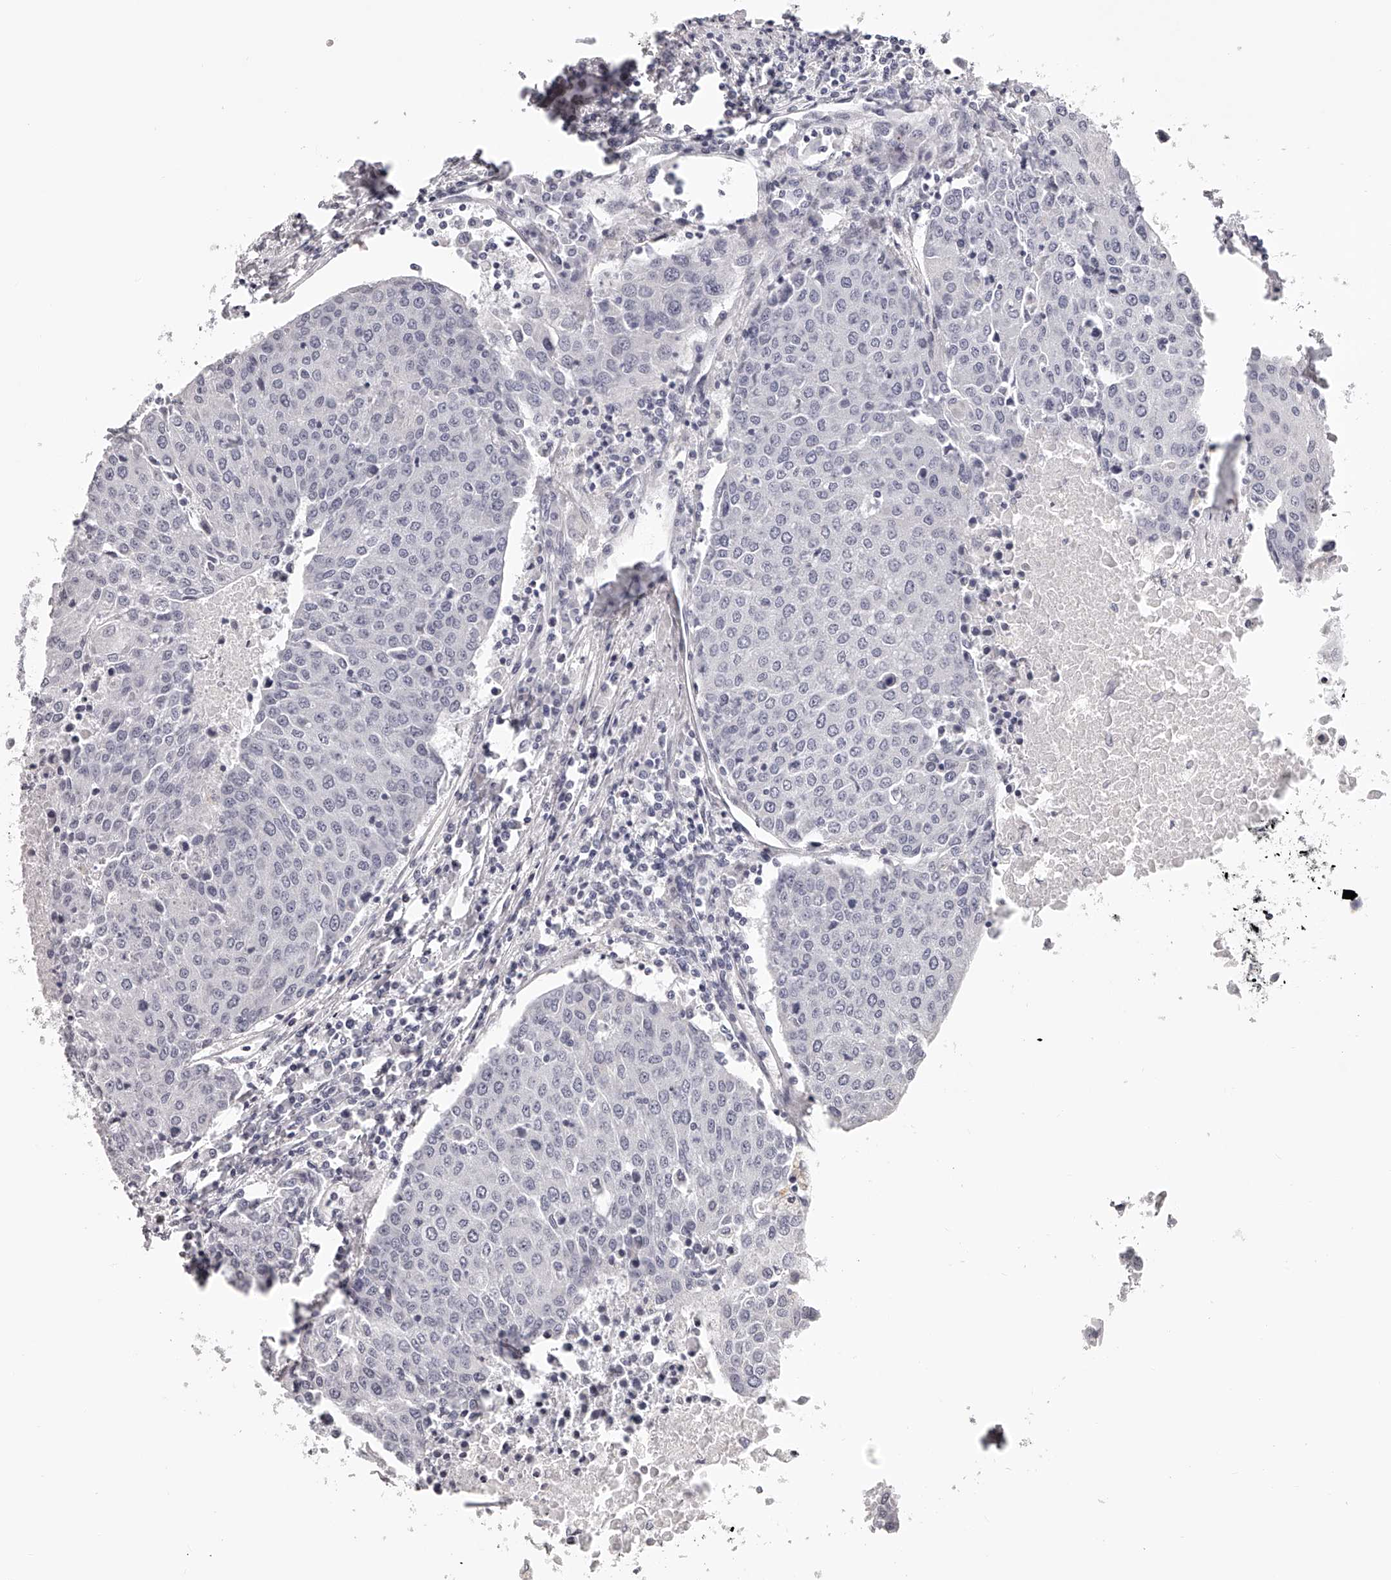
{"staining": {"intensity": "negative", "quantity": "none", "location": "none"}, "tissue": "urothelial cancer", "cell_type": "Tumor cells", "image_type": "cancer", "snomed": [{"axis": "morphology", "description": "Urothelial carcinoma, High grade"}, {"axis": "topography", "description": "Urinary bladder"}], "caption": "Tumor cells show no significant protein expression in urothelial cancer.", "gene": "DMRT1", "patient": {"sex": "female", "age": 85}}